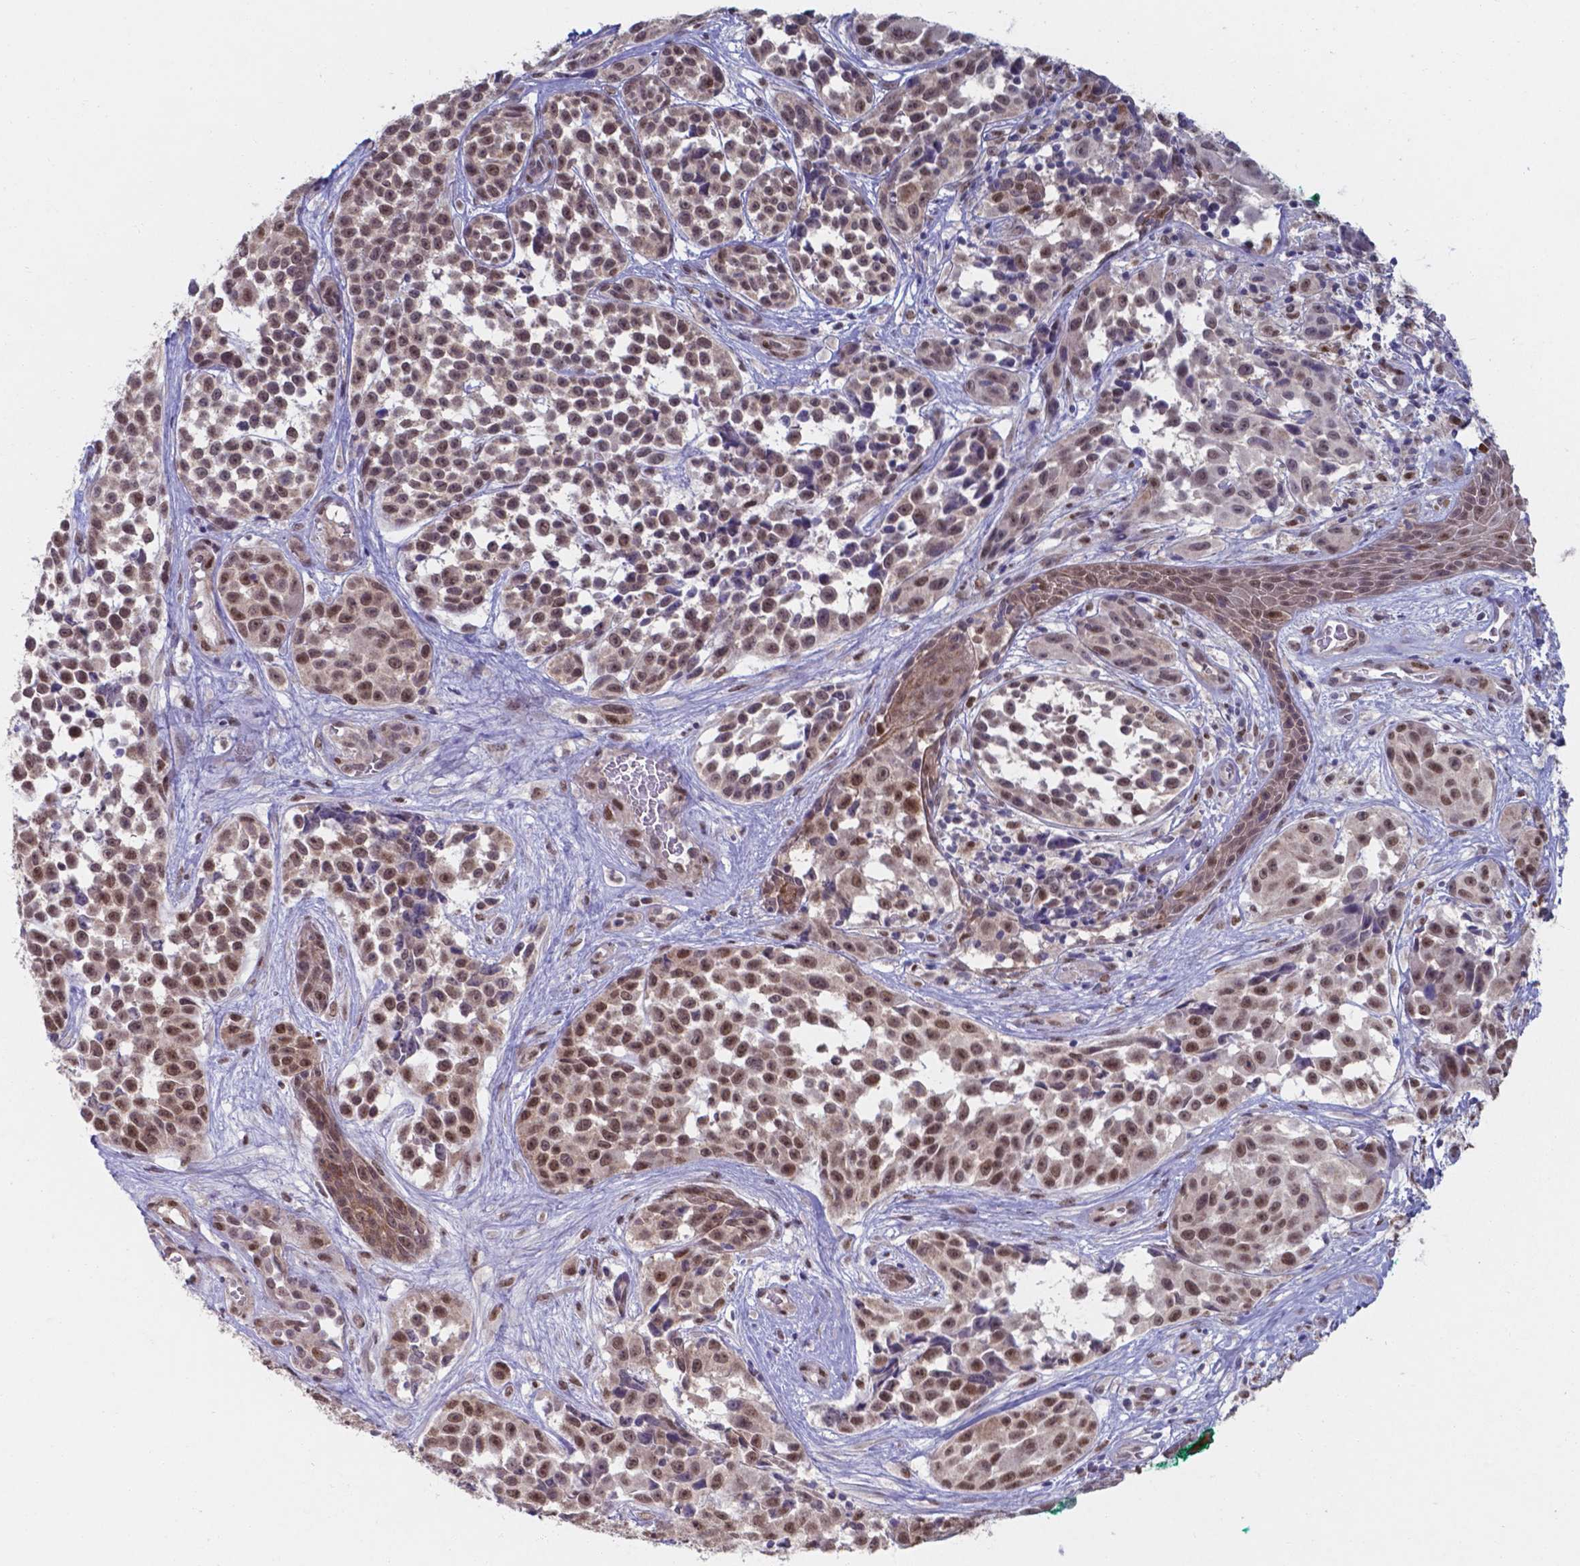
{"staining": {"intensity": "moderate", "quantity": ">75%", "location": "nuclear"}, "tissue": "melanoma", "cell_type": "Tumor cells", "image_type": "cancer", "snomed": [{"axis": "morphology", "description": "Malignant melanoma, NOS"}, {"axis": "topography", "description": "Skin"}], "caption": "Human malignant melanoma stained with a protein marker displays moderate staining in tumor cells.", "gene": "UBE2E2", "patient": {"sex": "female", "age": 88}}